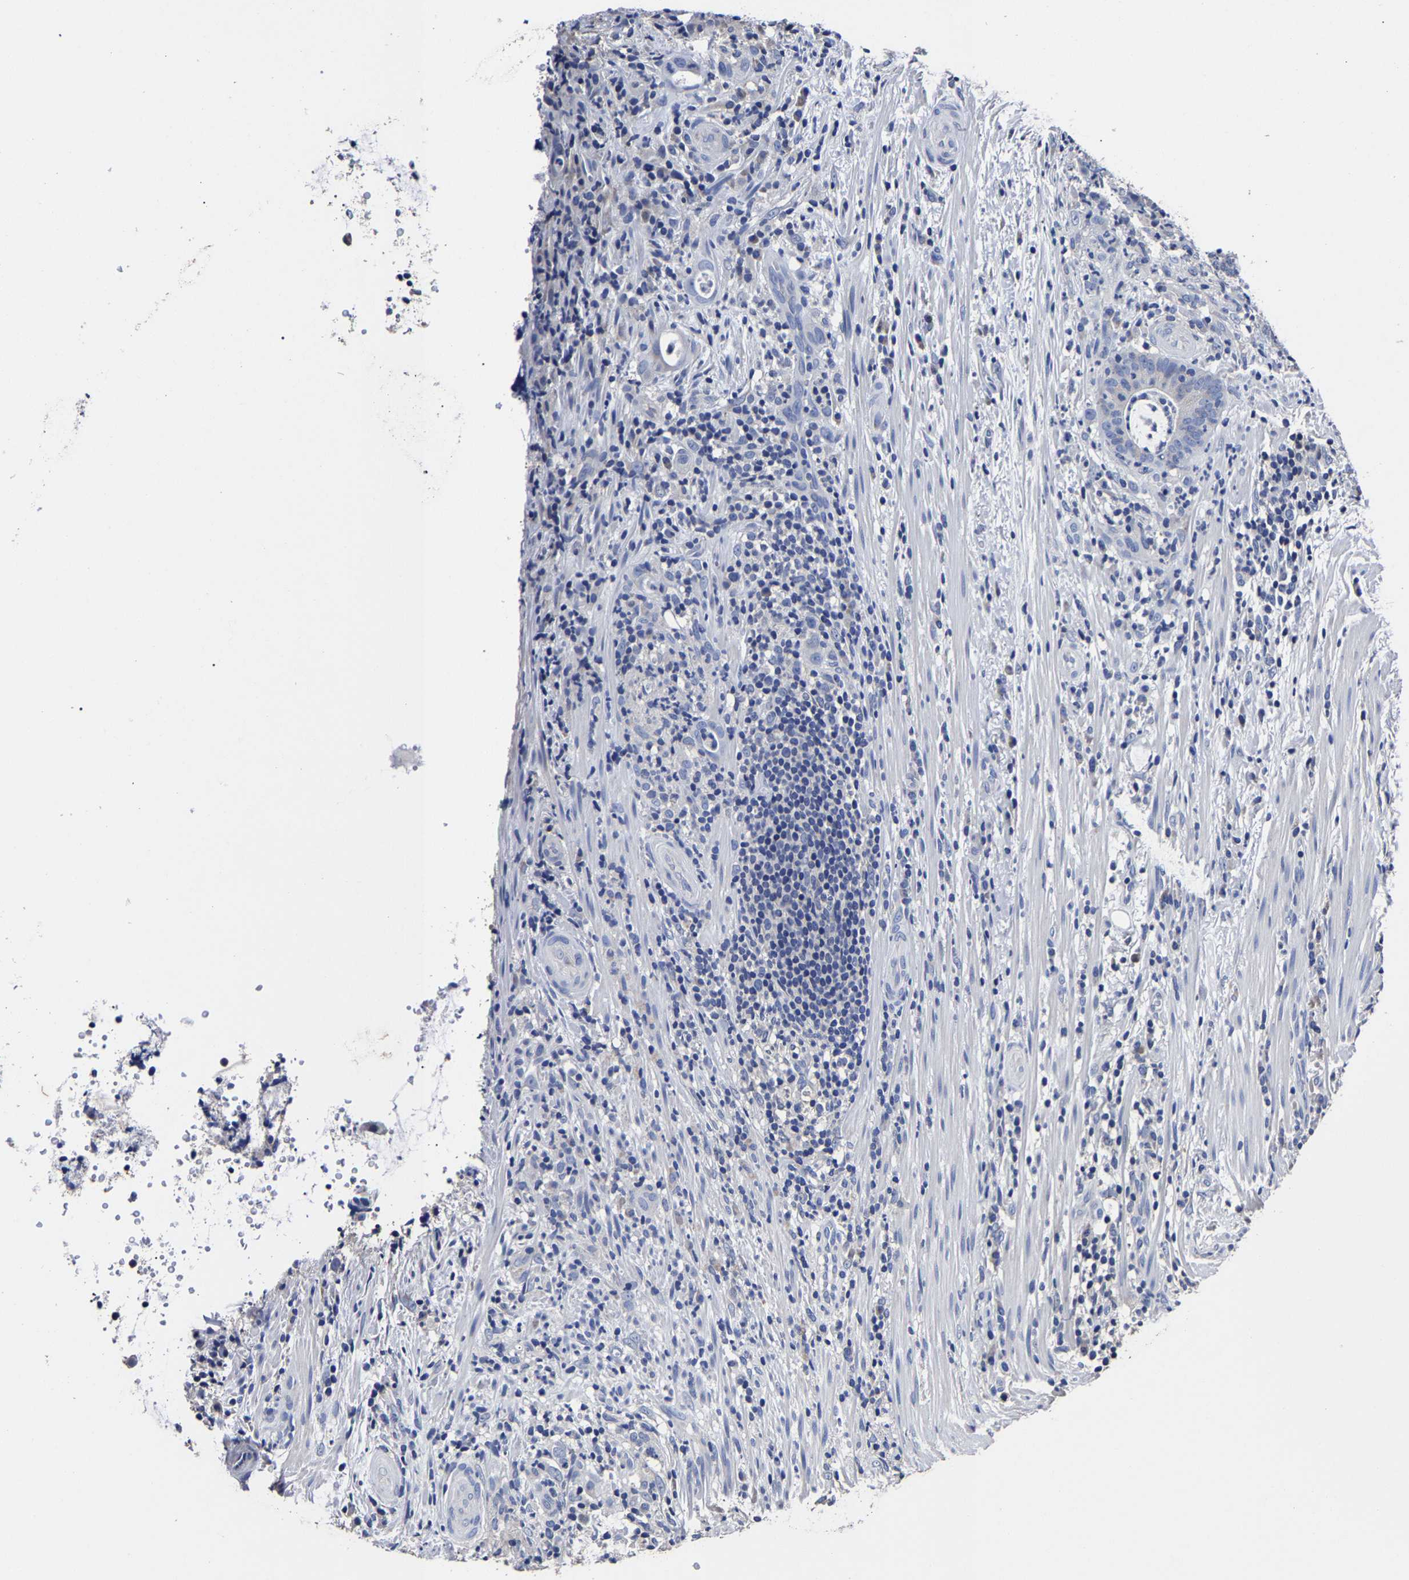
{"staining": {"intensity": "negative", "quantity": "none", "location": "none"}, "tissue": "colorectal cancer", "cell_type": "Tumor cells", "image_type": "cancer", "snomed": [{"axis": "morphology", "description": "Adenocarcinoma, NOS"}, {"axis": "topography", "description": "Colon"}], "caption": "Colorectal cancer stained for a protein using immunohistochemistry displays no staining tumor cells.", "gene": "AKAP4", "patient": {"sex": "female", "age": 66}}